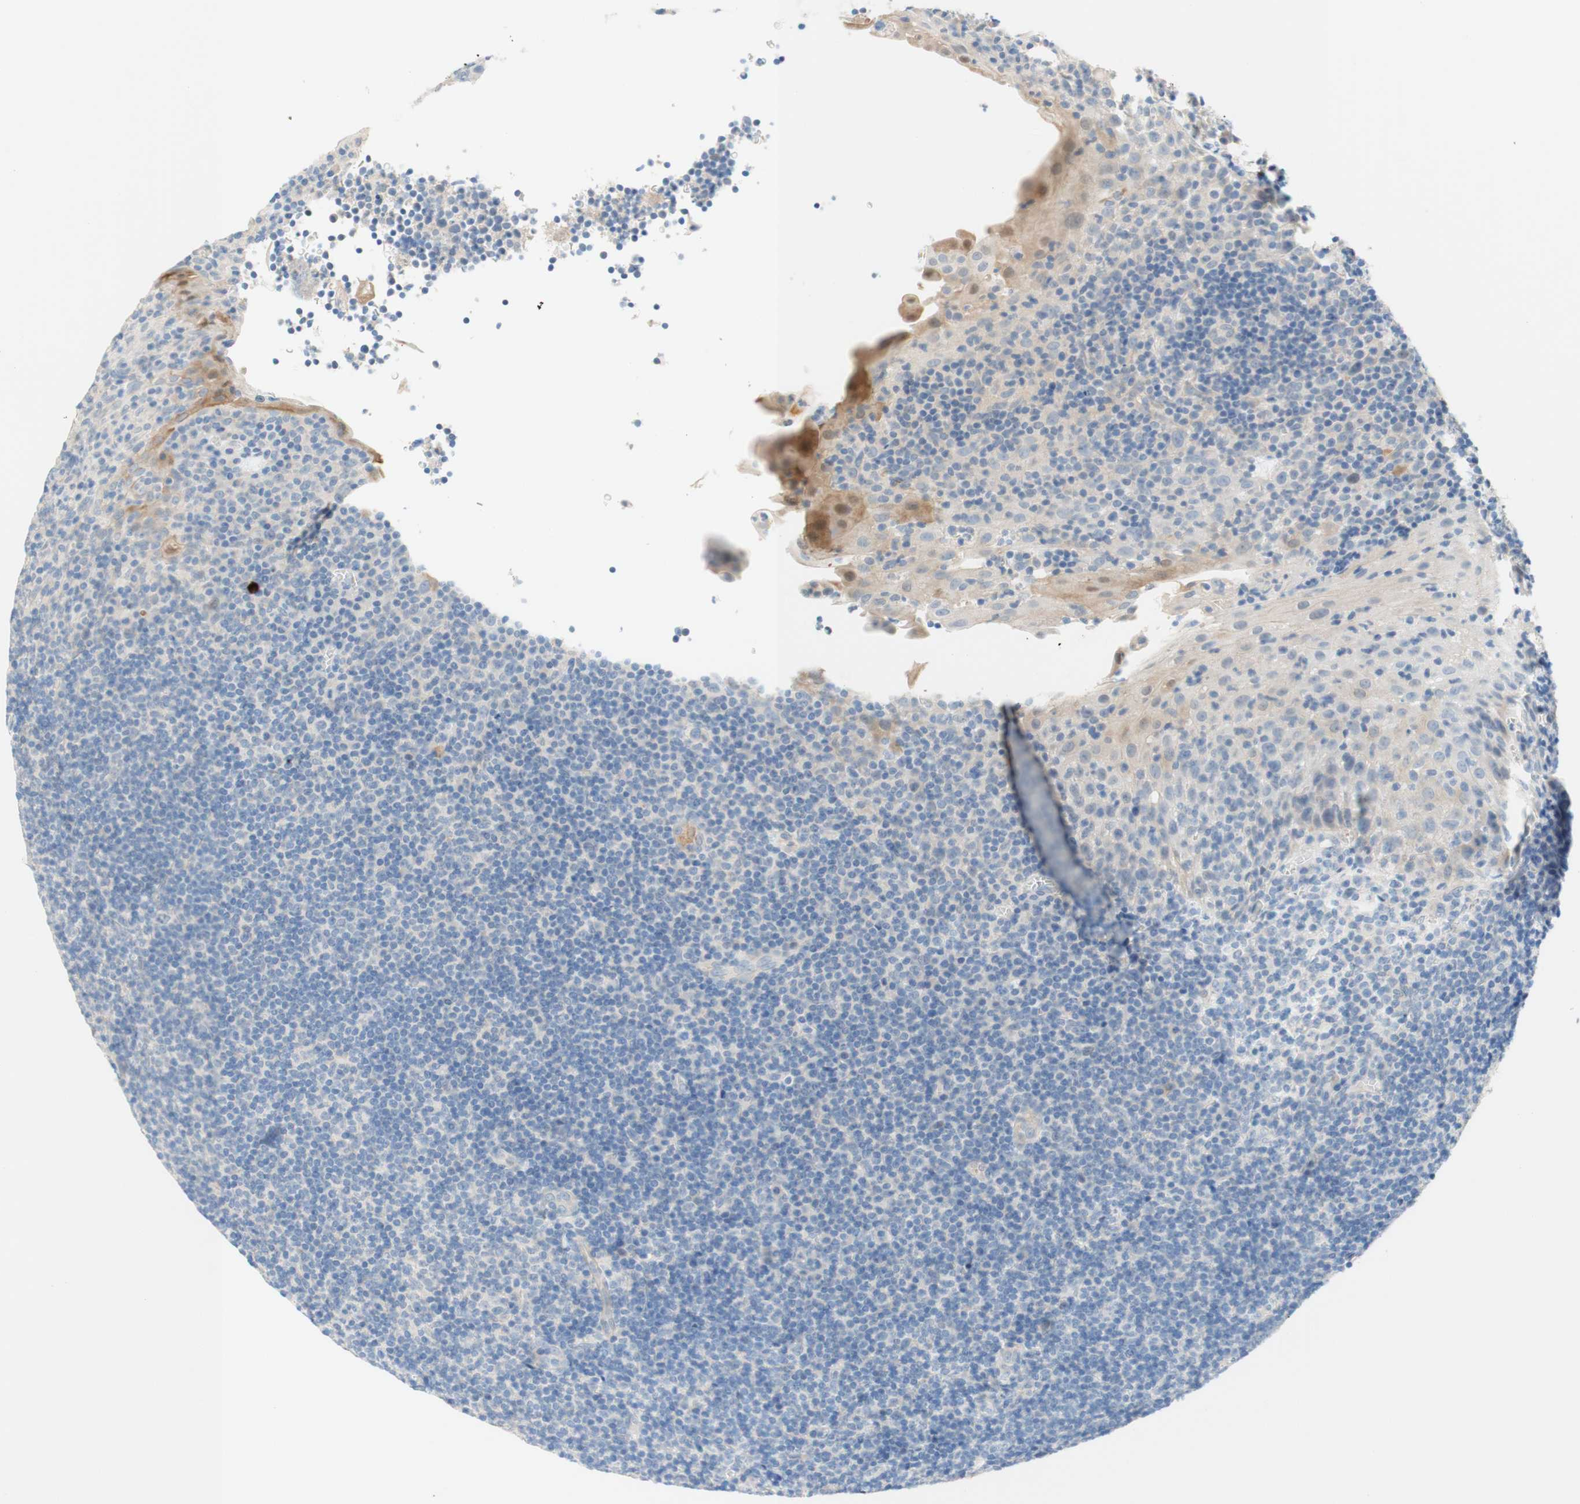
{"staining": {"intensity": "negative", "quantity": "none", "location": "none"}, "tissue": "tonsil", "cell_type": "Germinal center cells", "image_type": "normal", "snomed": [{"axis": "morphology", "description": "Normal tissue, NOS"}, {"axis": "topography", "description": "Tonsil"}], "caption": "DAB (3,3'-diaminobenzidine) immunohistochemical staining of unremarkable human tonsil reveals no significant positivity in germinal center cells. (IHC, brightfield microscopy, high magnification).", "gene": "ENTREP2", "patient": {"sex": "male", "age": 37}}